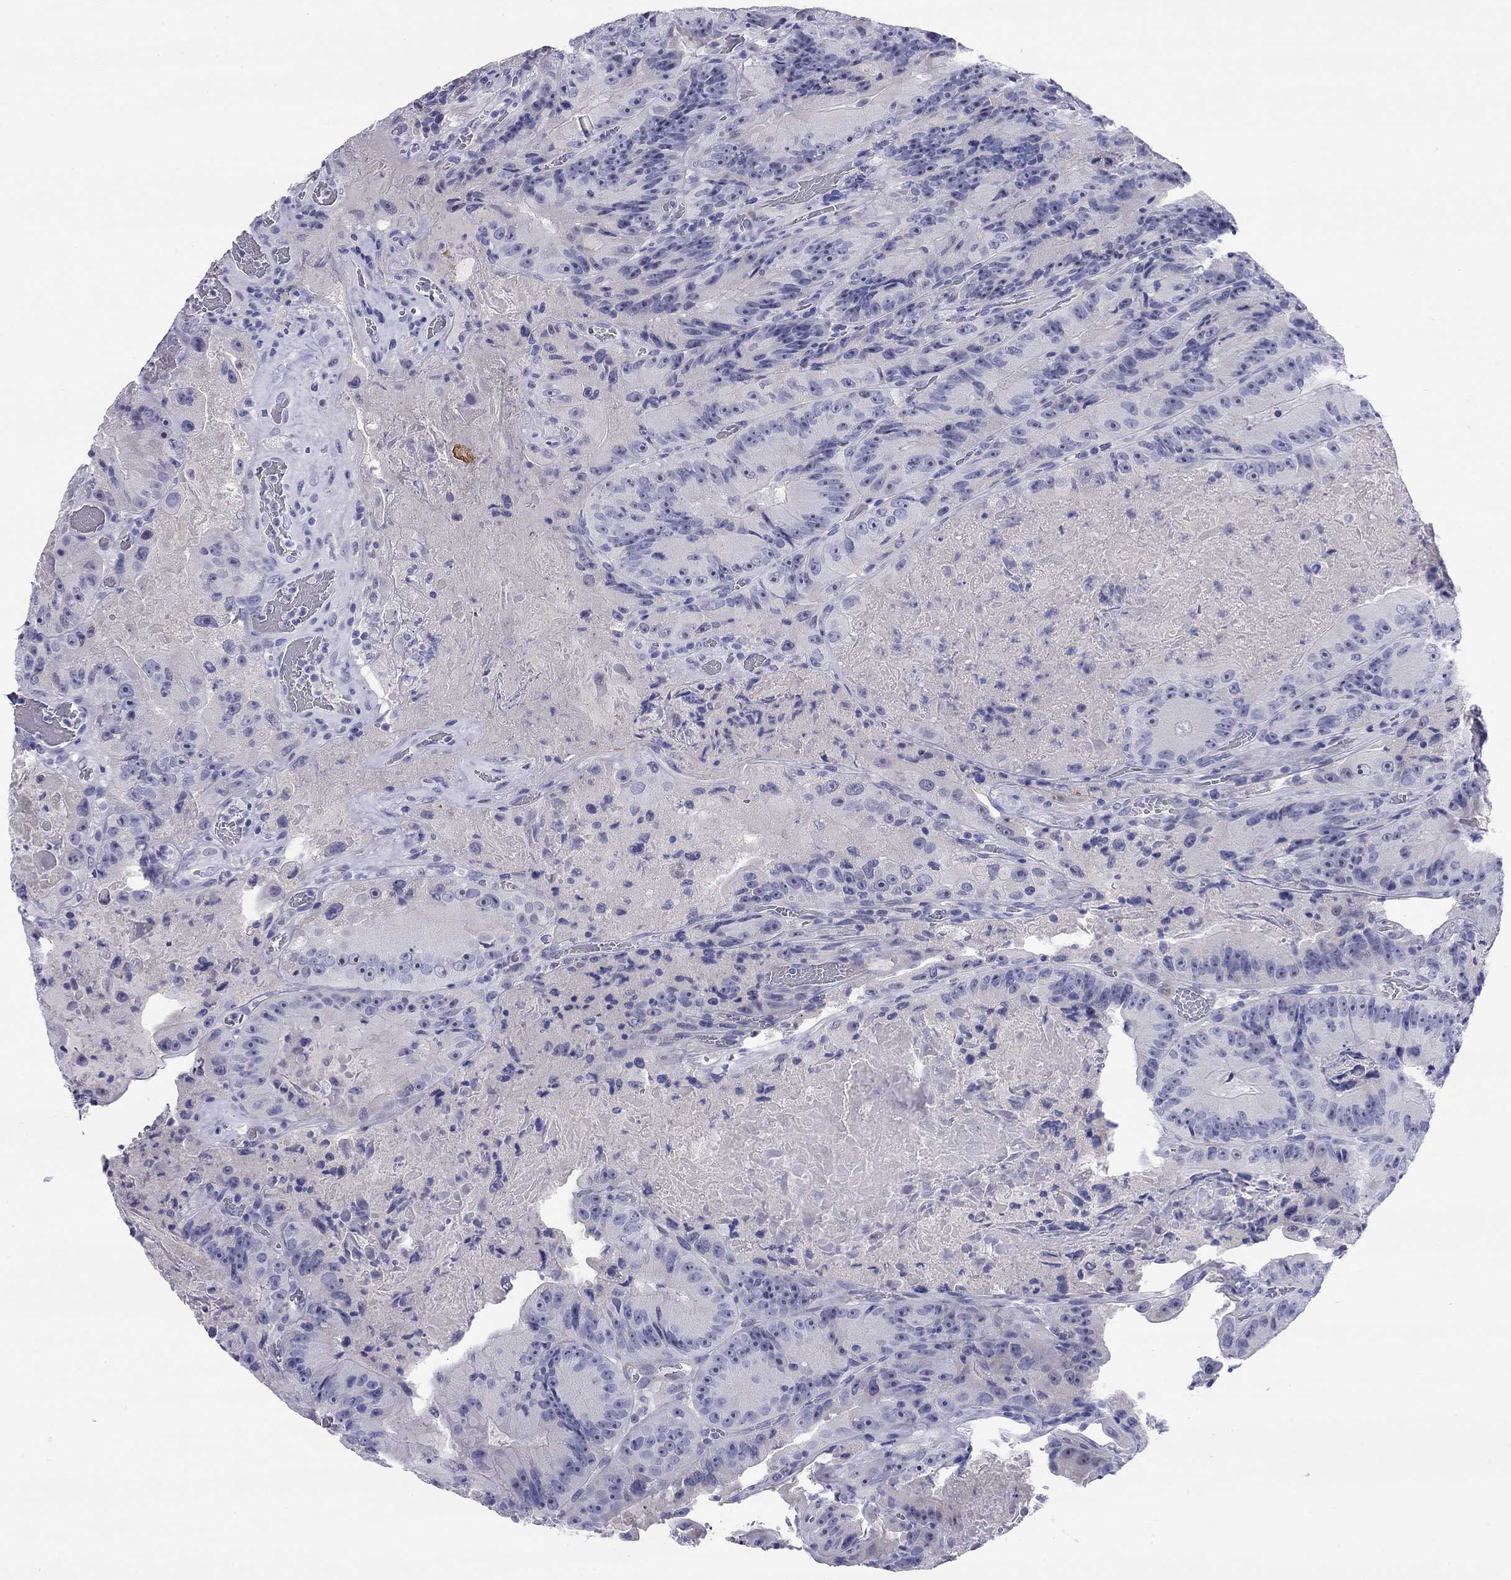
{"staining": {"intensity": "negative", "quantity": "none", "location": "none"}, "tissue": "colorectal cancer", "cell_type": "Tumor cells", "image_type": "cancer", "snomed": [{"axis": "morphology", "description": "Adenocarcinoma, NOS"}, {"axis": "topography", "description": "Colon"}], "caption": "Tumor cells show no significant positivity in adenocarcinoma (colorectal). Brightfield microscopy of immunohistochemistry stained with DAB (brown) and hematoxylin (blue), captured at high magnification.", "gene": "CMYA5", "patient": {"sex": "female", "age": 86}}